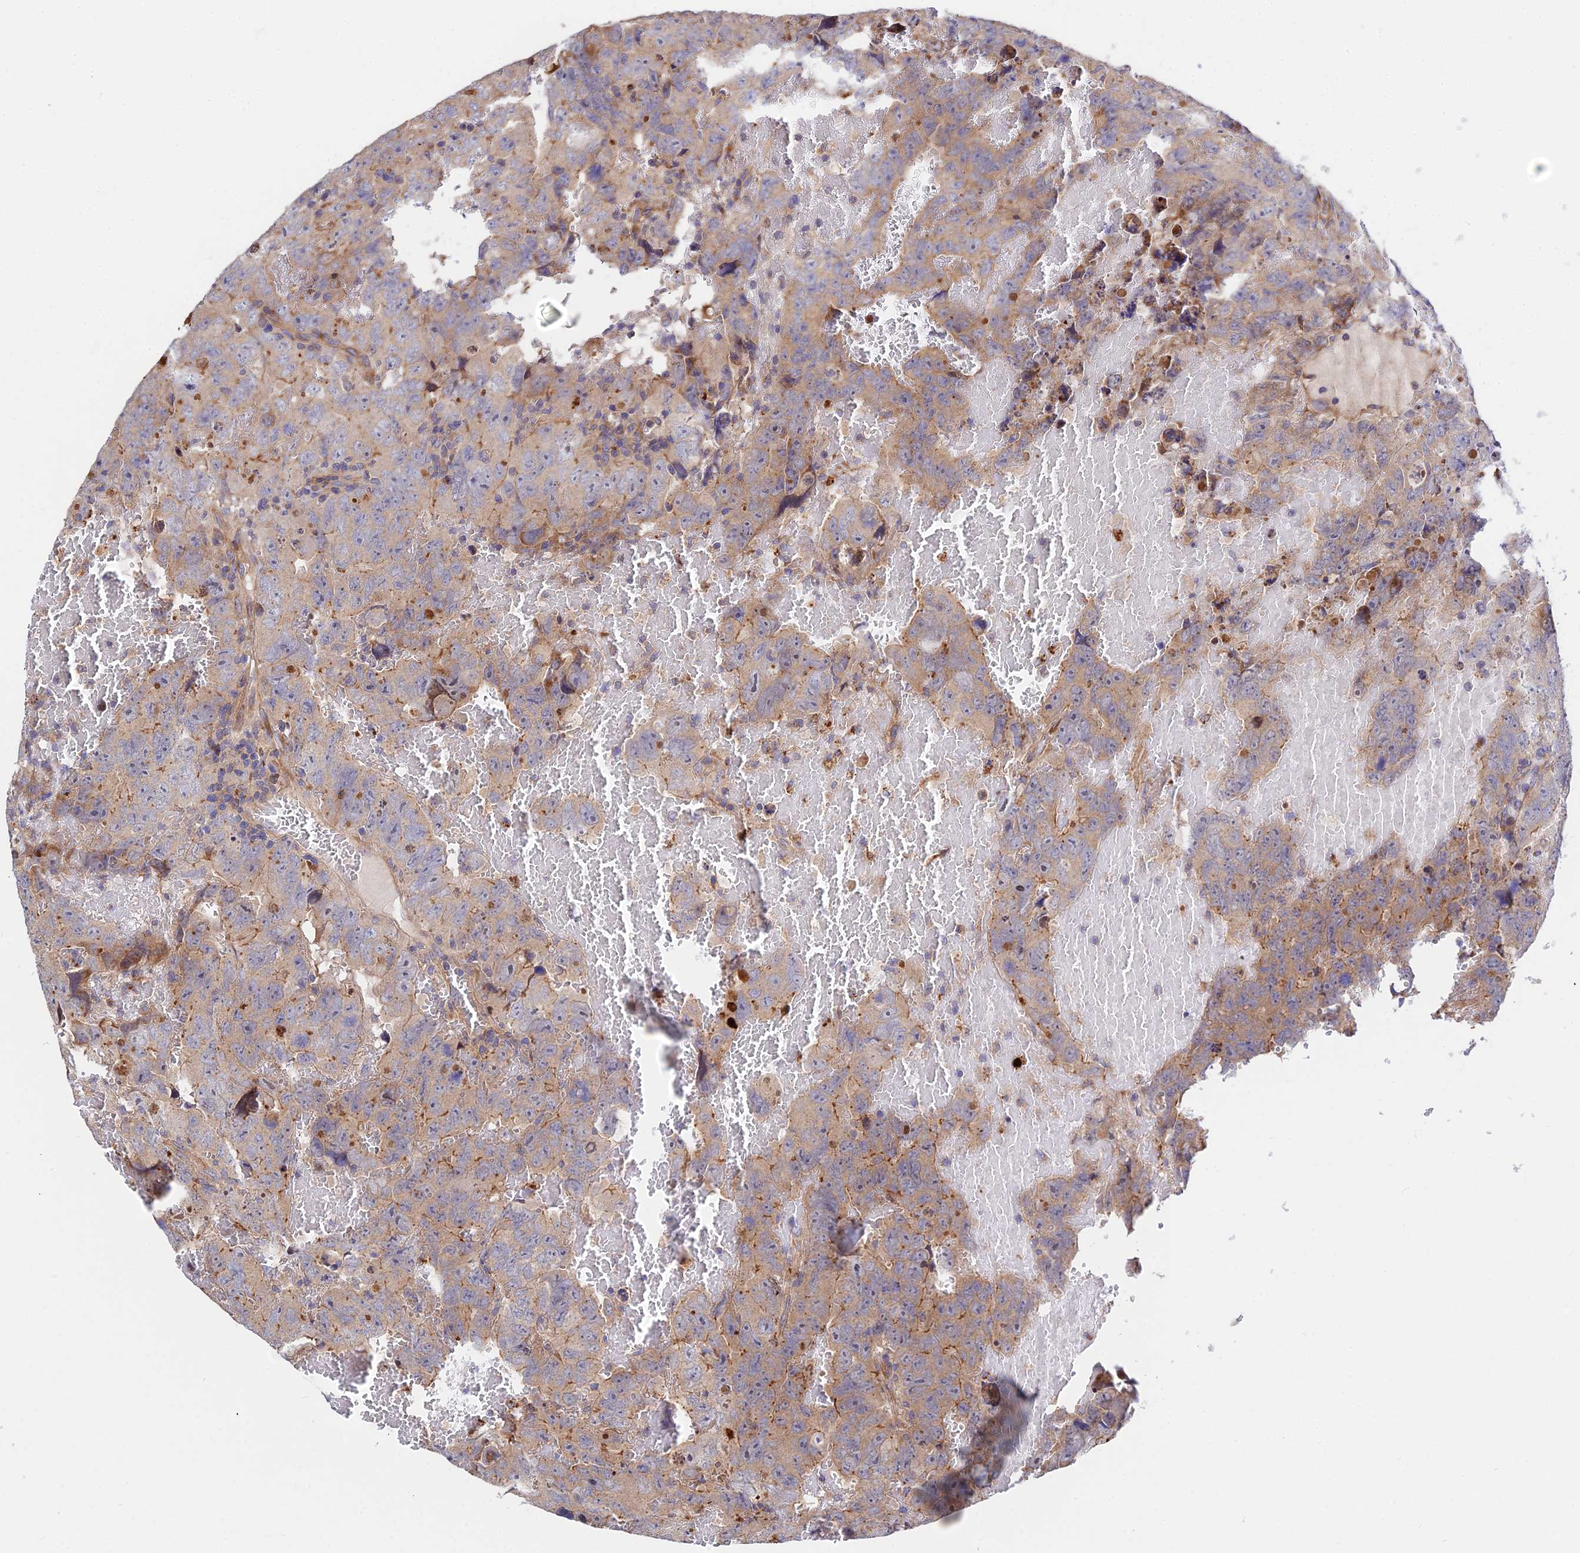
{"staining": {"intensity": "weak", "quantity": "25%-75%", "location": "cytoplasmic/membranous"}, "tissue": "testis cancer", "cell_type": "Tumor cells", "image_type": "cancer", "snomed": [{"axis": "morphology", "description": "Carcinoma, Embryonal, NOS"}, {"axis": "topography", "description": "Testis"}], "caption": "Approximately 25%-75% of tumor cells in testis cancer (embryonal carcinoma) display weak cytoplasmic/membranous protein expression as visualized by brown immunohistochemical staining.", "gene": "CDC37L1", "patient": {"sex": "male", "age": 45}}